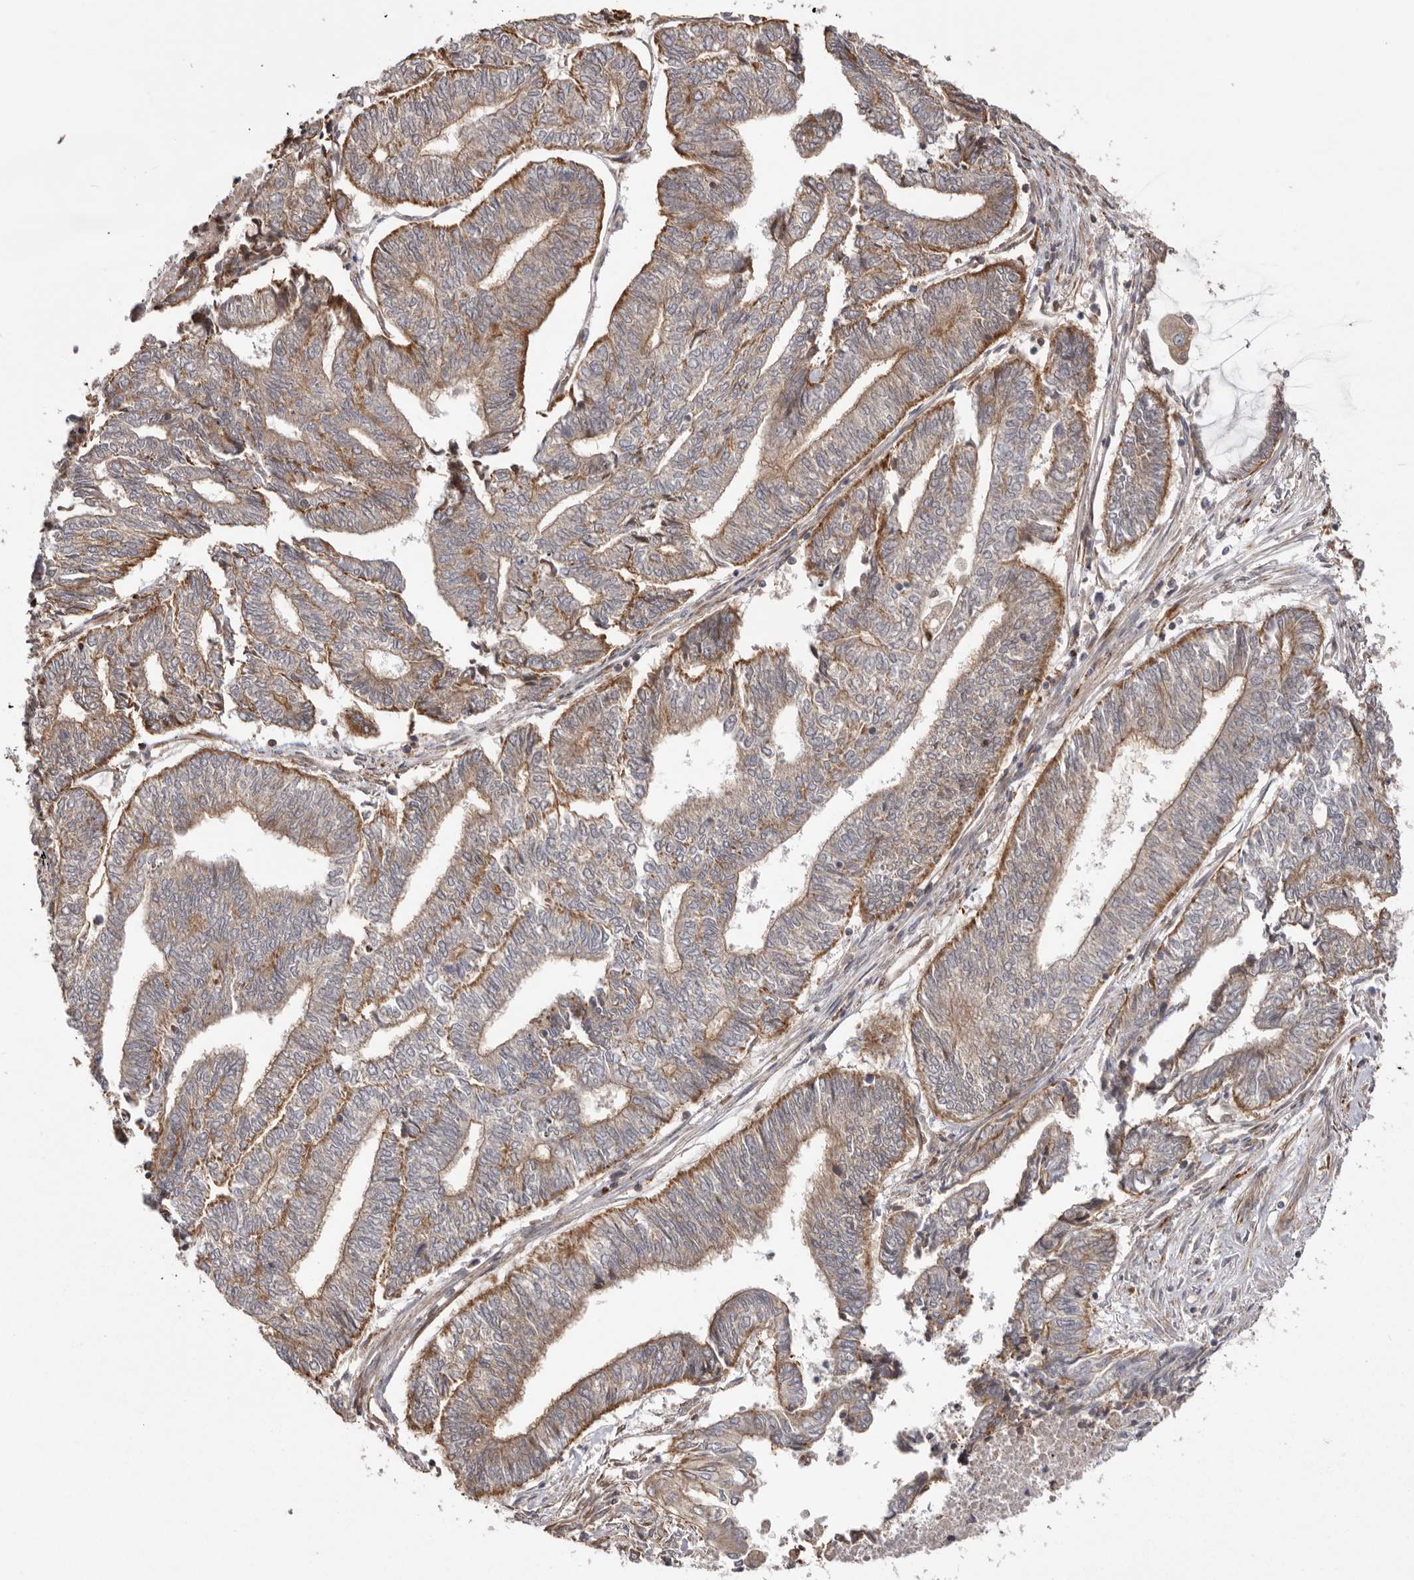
{"staining": {"intensity": "moderate", "quantity": ">75%", "location": "cytoplasmic/membranous"}, "tissue": "endometrial cancer", "cell_type": "Tumor cells", "image_type": "cancer", "snomed": [{"axis": "morphology", "description": "Adenocarcinoma, NOS"}, {"axis": "topography", "description": "Uterus"}, {"axis": "topography", "description": "Endometrium"}], "caption": "Human adenocarcinoma (endometrial) stained with a protein marker shows moderate staining in tumor cells.", "gene": "NUP43", "patient": {"sex": "female", "age": 70}}